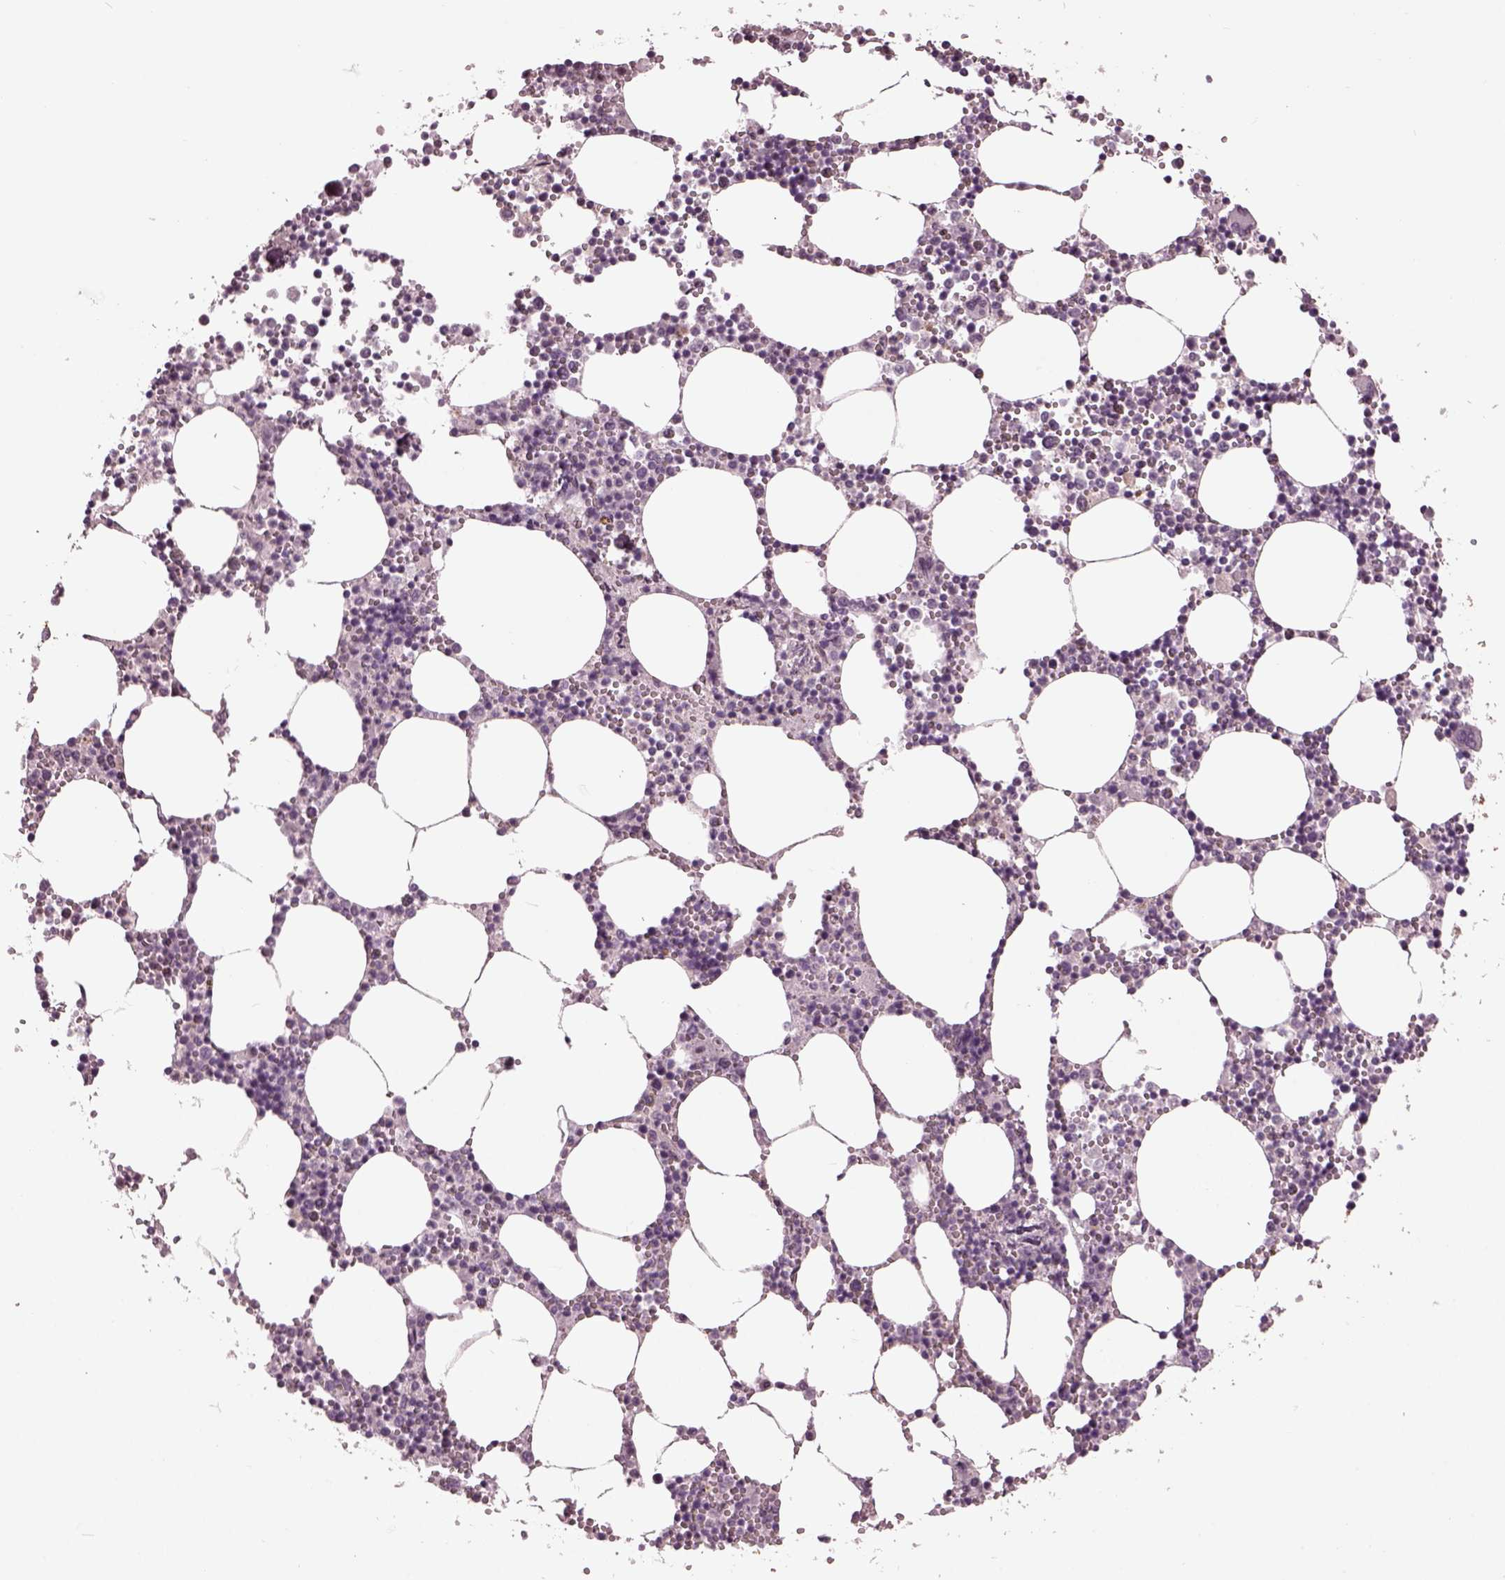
{"staining": {"intensity": "negative", "quantity": "none", "location": "none"}, "tissue": "bone marrow", "cell_type": "Hematopoietic cells", "image_type": "normal", "snomed": [{"axis": "morphology", "description": "Normal tissue, NOS"}, {"axis": "topography", "description": "Bone marrow"}], "caption": "Hematopoietic cells show no significant protein expression in benign bone marrow. (DAB IHC, high magnification).", "gene": "GAL", "patient": {"sex": "male", "age": 54}}